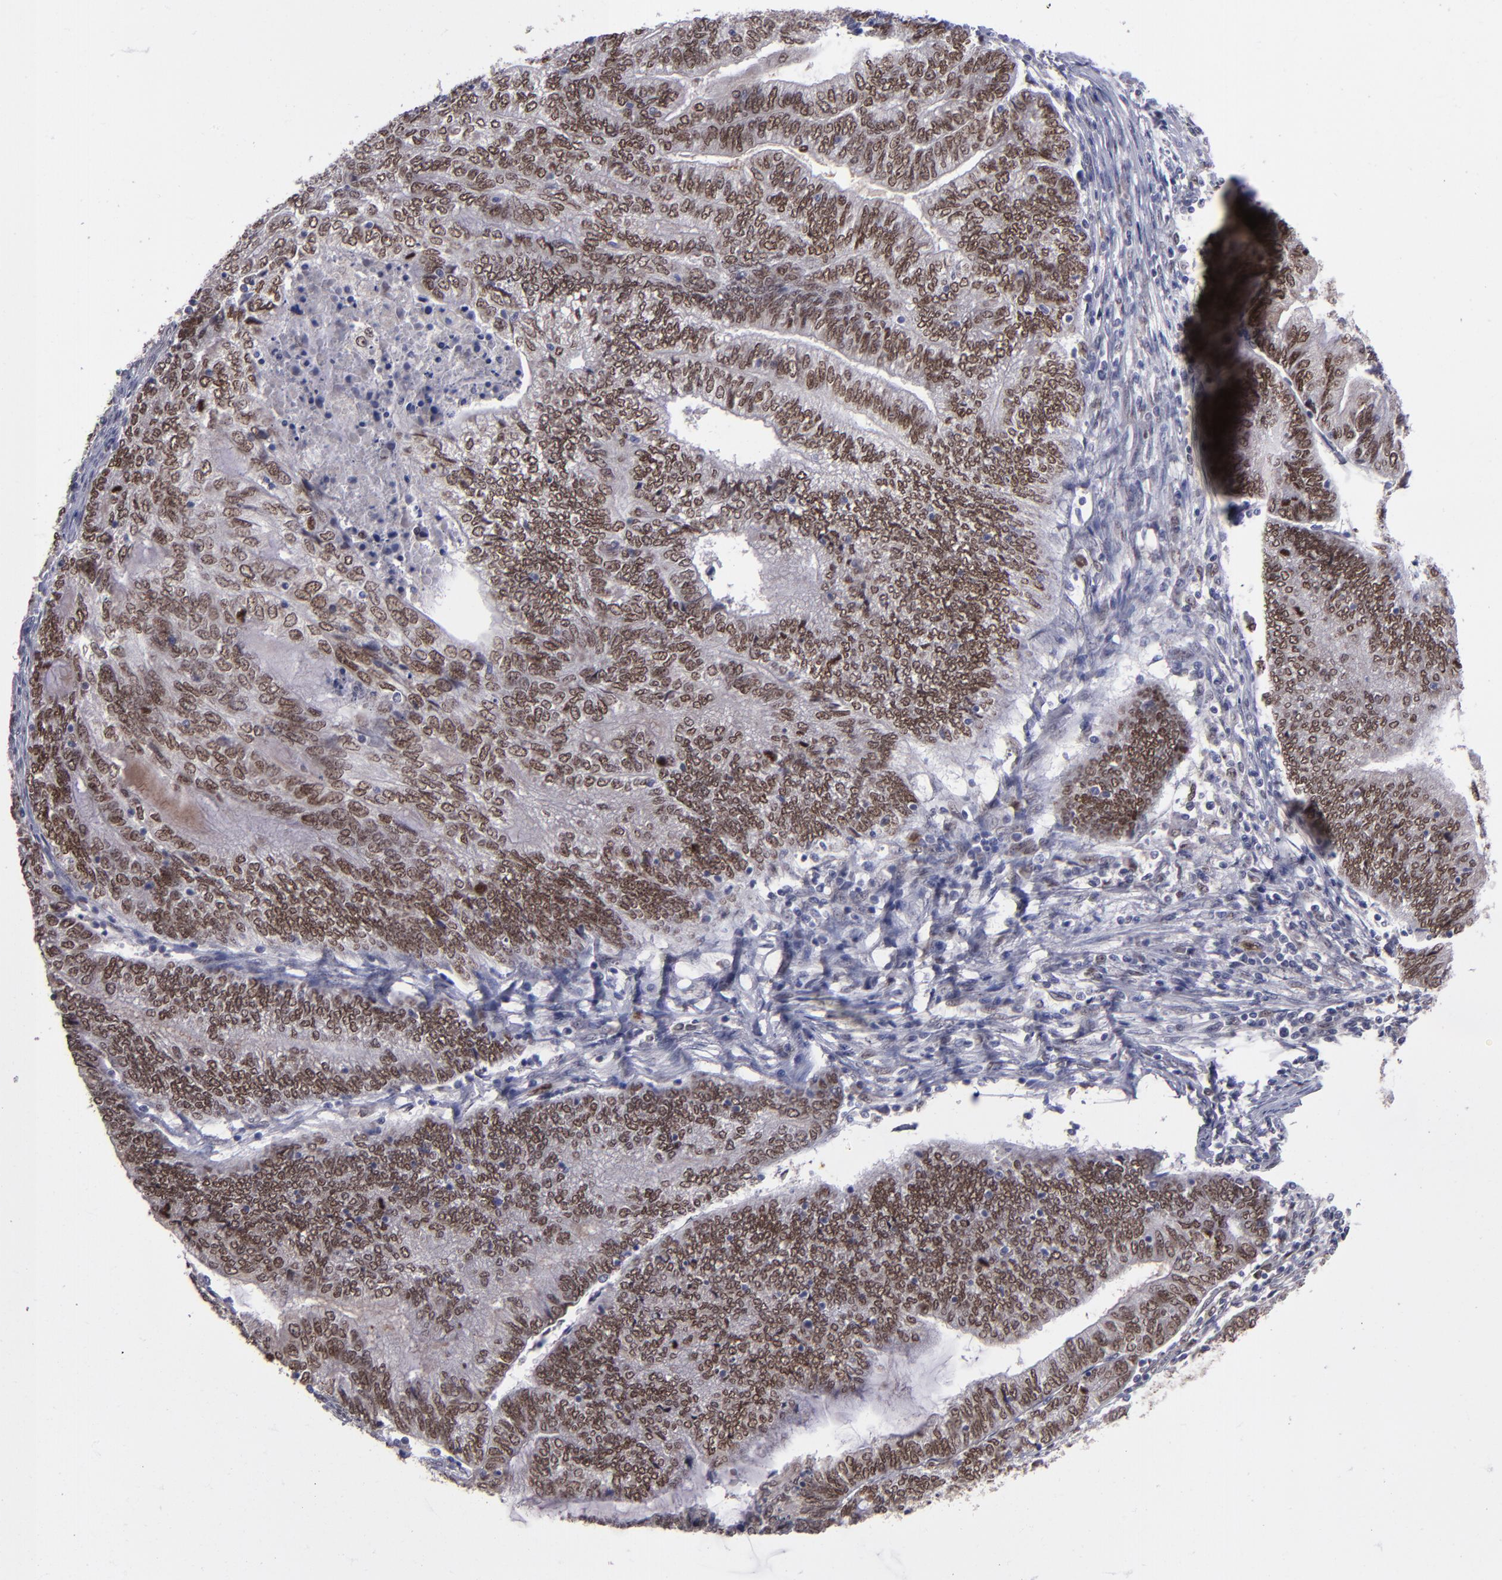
{"staining": {"intensity": "moderate", "quantity": ">75%", "location": "nuclear"}, "tissue": "endometrial cancer", "cell_type": "Tumor cells", "image_type": "cancer", "snomed": [{"axis": "morphology", "description": "Adenocarcinoma, NOS"}, {"axis": "topography", "description": "Uterus"}, {"axis": "topography", "description": "Endometrium"}], "caption": "This photomicrograph exhibits immunohistochemistry (IHC) staining of adenocarcinoma (endometrial), with medium moderate nuclear expression in approximately >75% of tumor cells.", "gene": "RREB1", "patient": {"sex": "female", "age": 70}}